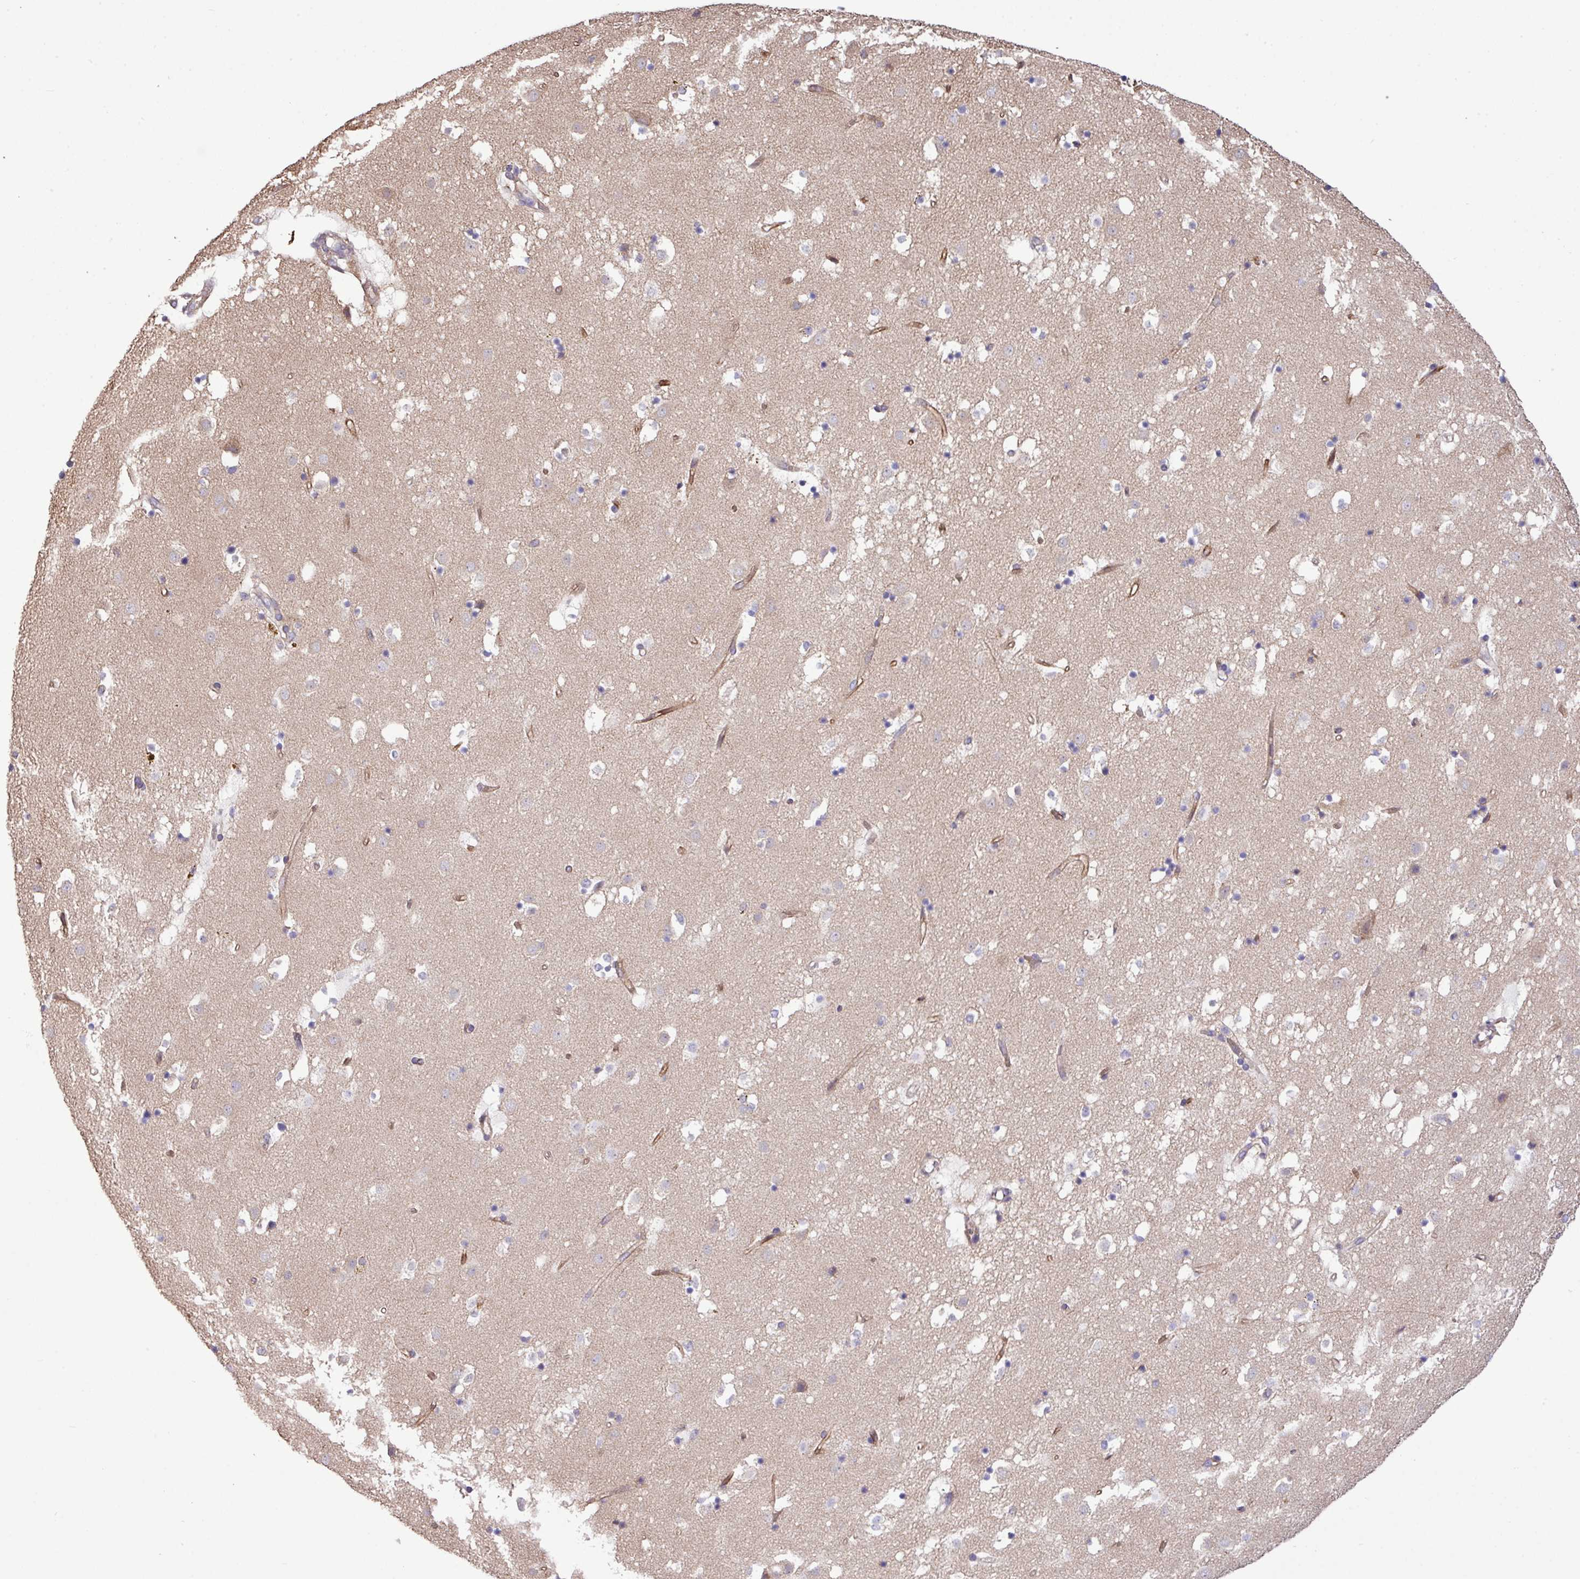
{"staining": {"intensity": "negative", "quantity": "none", "location": "none"}, "tissue": "caudate", "cell_type": "Glial cells", "image_type": "normal", "snomed": [{"axis": "morphology", "description": "Normal tissue, NOS"}, {"axis": "topography", "description": "Lateral ventricle wall"}], "caption": "Caudate stained for a protein using immunohistochemistry demonstrates no expression glial cells.", "gene": "MEGF6", "patient": {"sex": "male", "age": 58}}